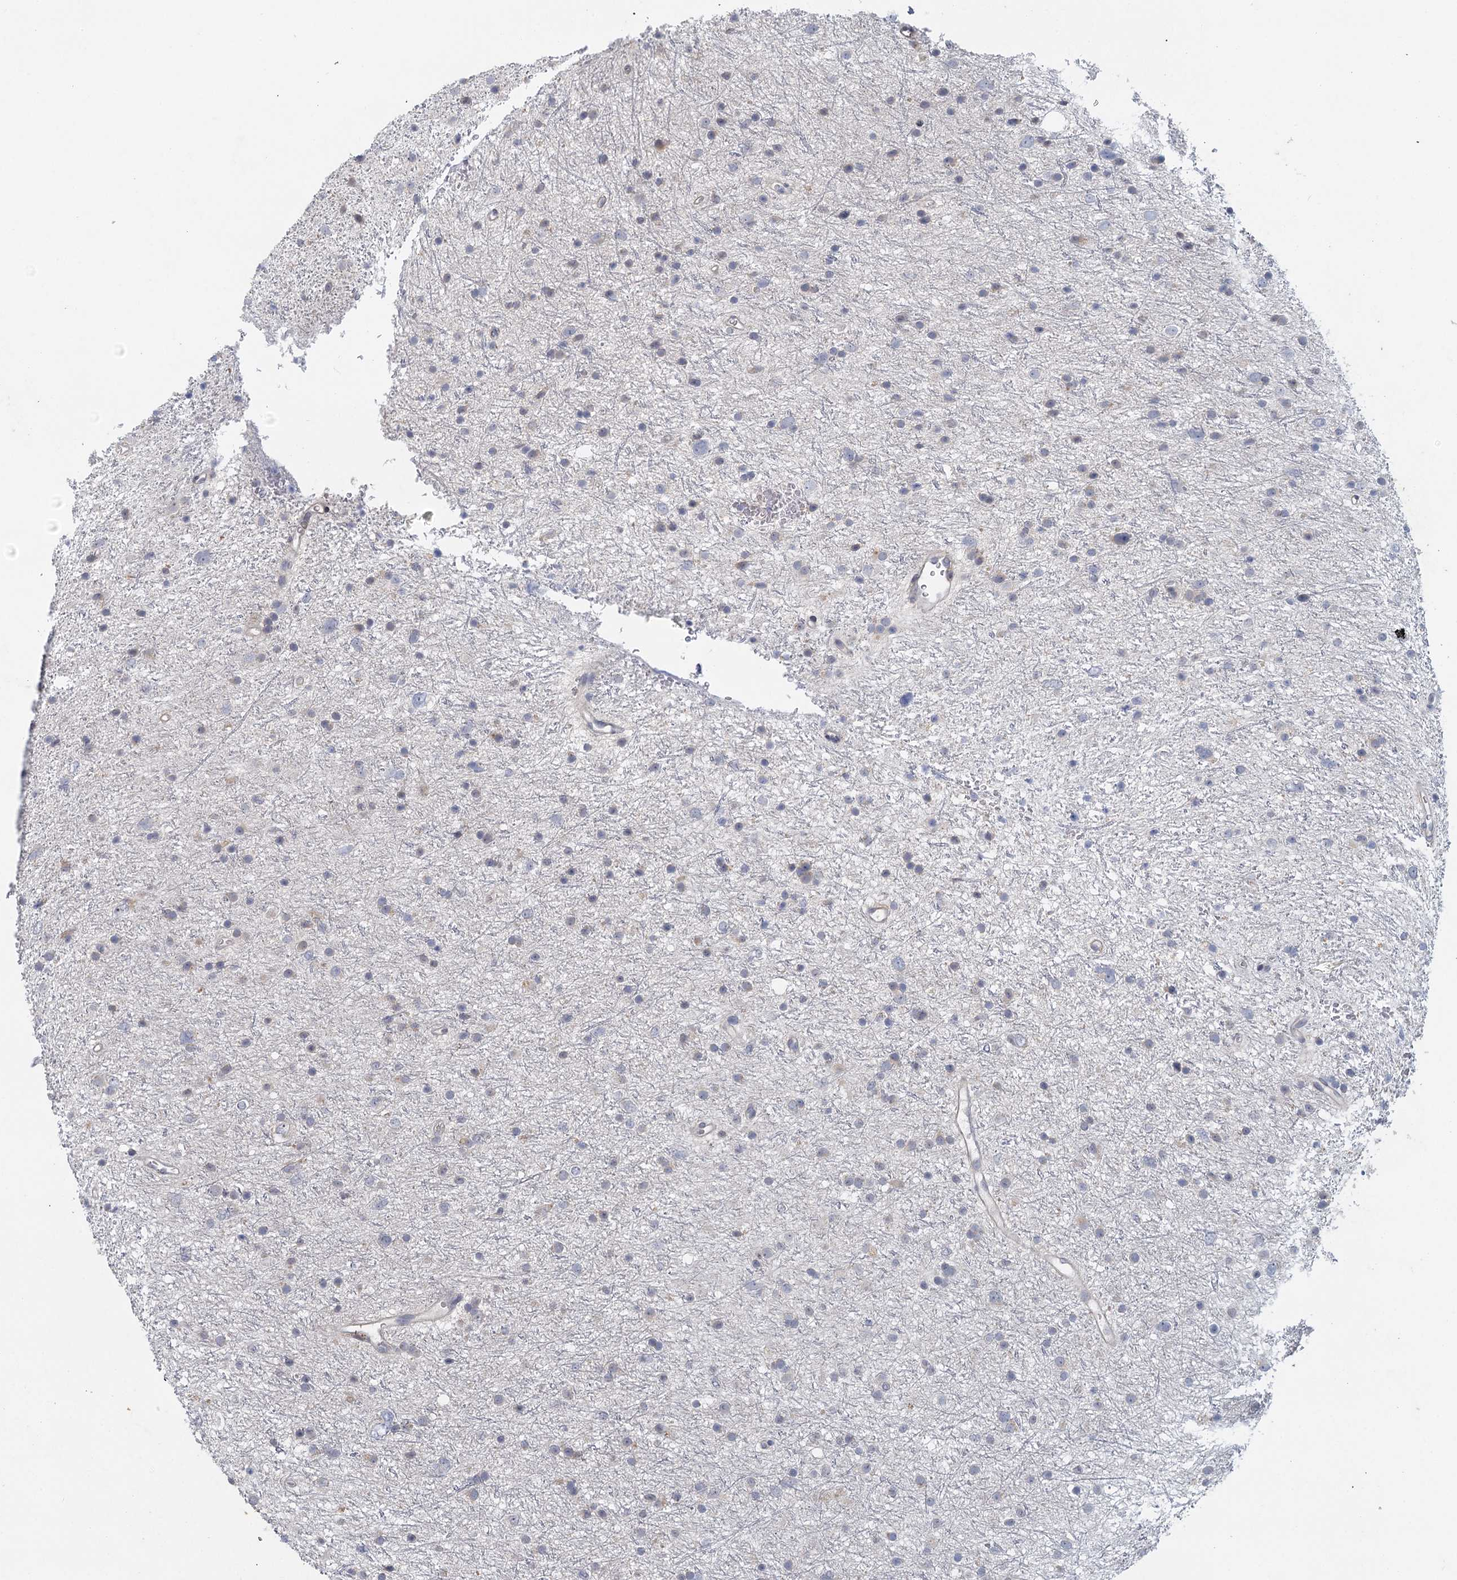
{"staining": {"intensity": "negative", "quantity": "none", "location": "none"}, "tissue": "glioma", "cell_type": "Tumor cells", "image_type": "cancer", "snomed": [{"axis": "morphology", "description": "Glioma, malignant, Low grade"}, {"axis": "topography", "description": "Cerebral cortex"}], "caption": "This is a image of IHC staining of glioma, which shows no staining in tumor cells.", "gene": "MYO7B", "patient": {"sex": "female", "age": 39}}